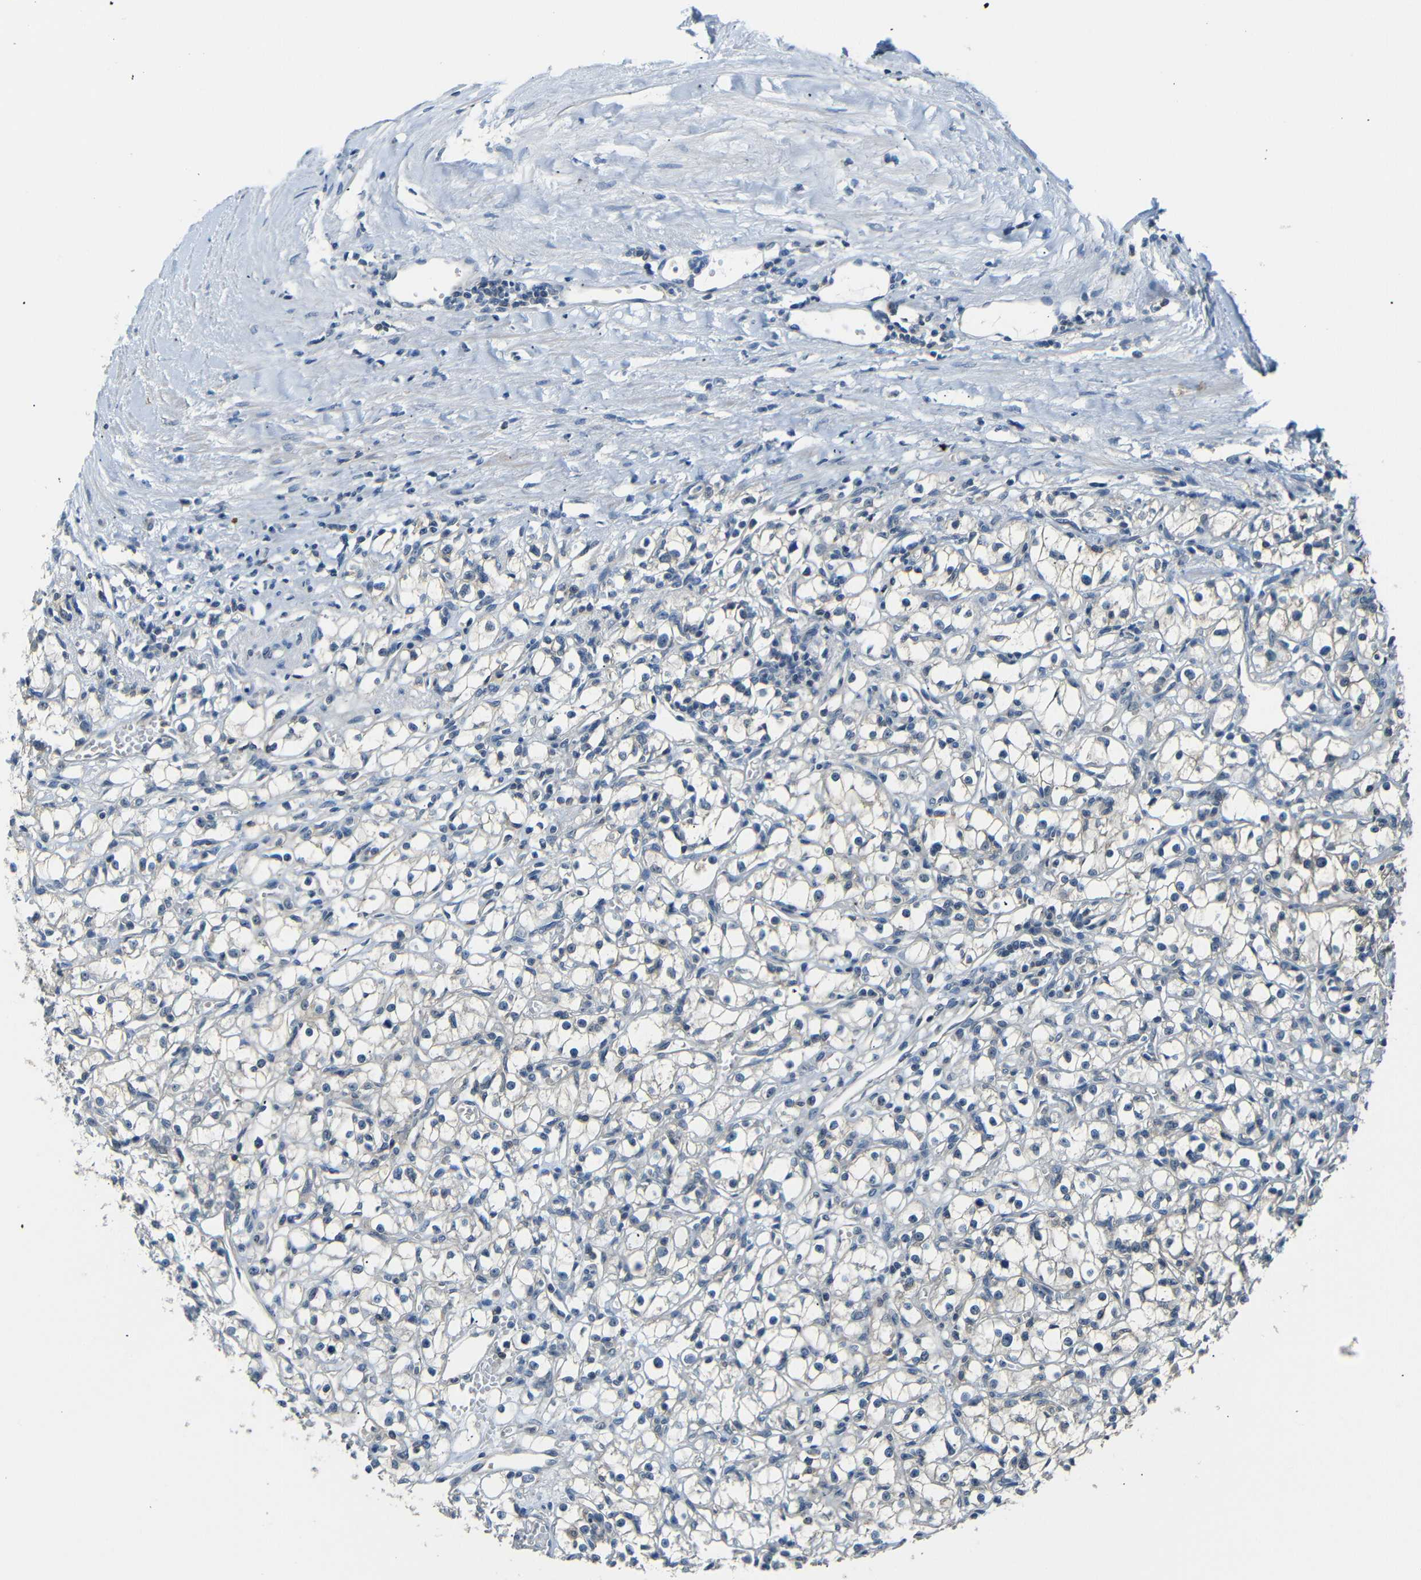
{"staining": {"intensity": "negative", "quantity": "none", "location": "none"}, "tissue": "renal cancer", "cell_type": "Tumor cells", "image_type": "cancer", "snomed": [{"axis": "morphology", "description": "Adenocarcinoma, NOS"}, {"axis": "topography", "description": "Kidney"}], "caption": "There is no significant staining in tumor cells of renal adenocarcinoma.", "gene": "SFN", "patient": {"sex": "male", "age": 56}}